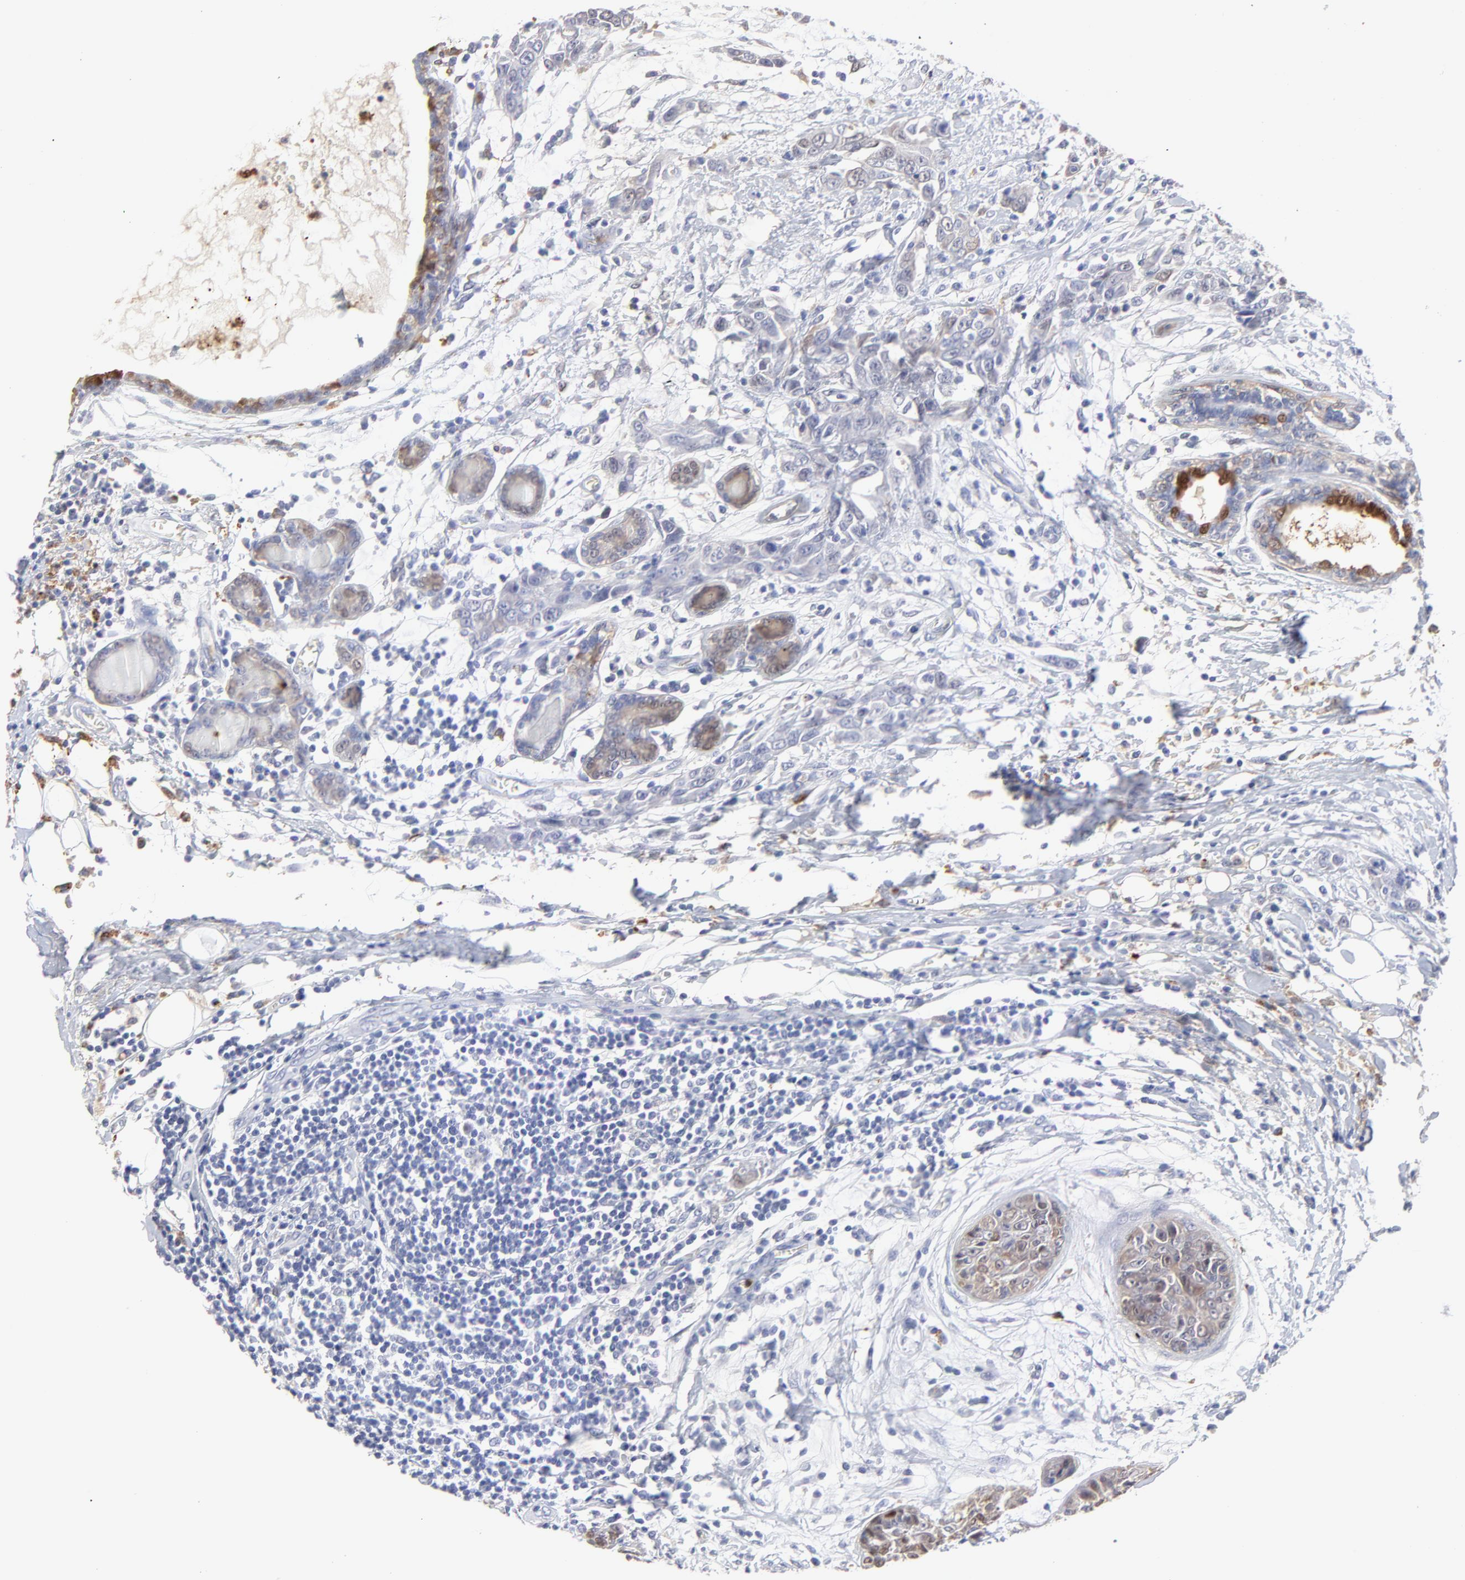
{"staining": {"intensity": "weak", "quantity": "<25%", "location": "cytoplasmic/membranous"}, "tissue": "breast cancer", "cell_type": "Tumor cells", "image_type": "cancer", "snomed": [{"axis": "morphology", "description": "Duct carcinoma"}, {"axis": "topography", "description": "Breast"}], "caption": "DAB immunohistochemical staining of human invasive ductal carcinoma (breast) exhibits no significant staining in tumor cells.", "gene": "SMARCA1", "patient": {"sex": "female", "age": 50}}